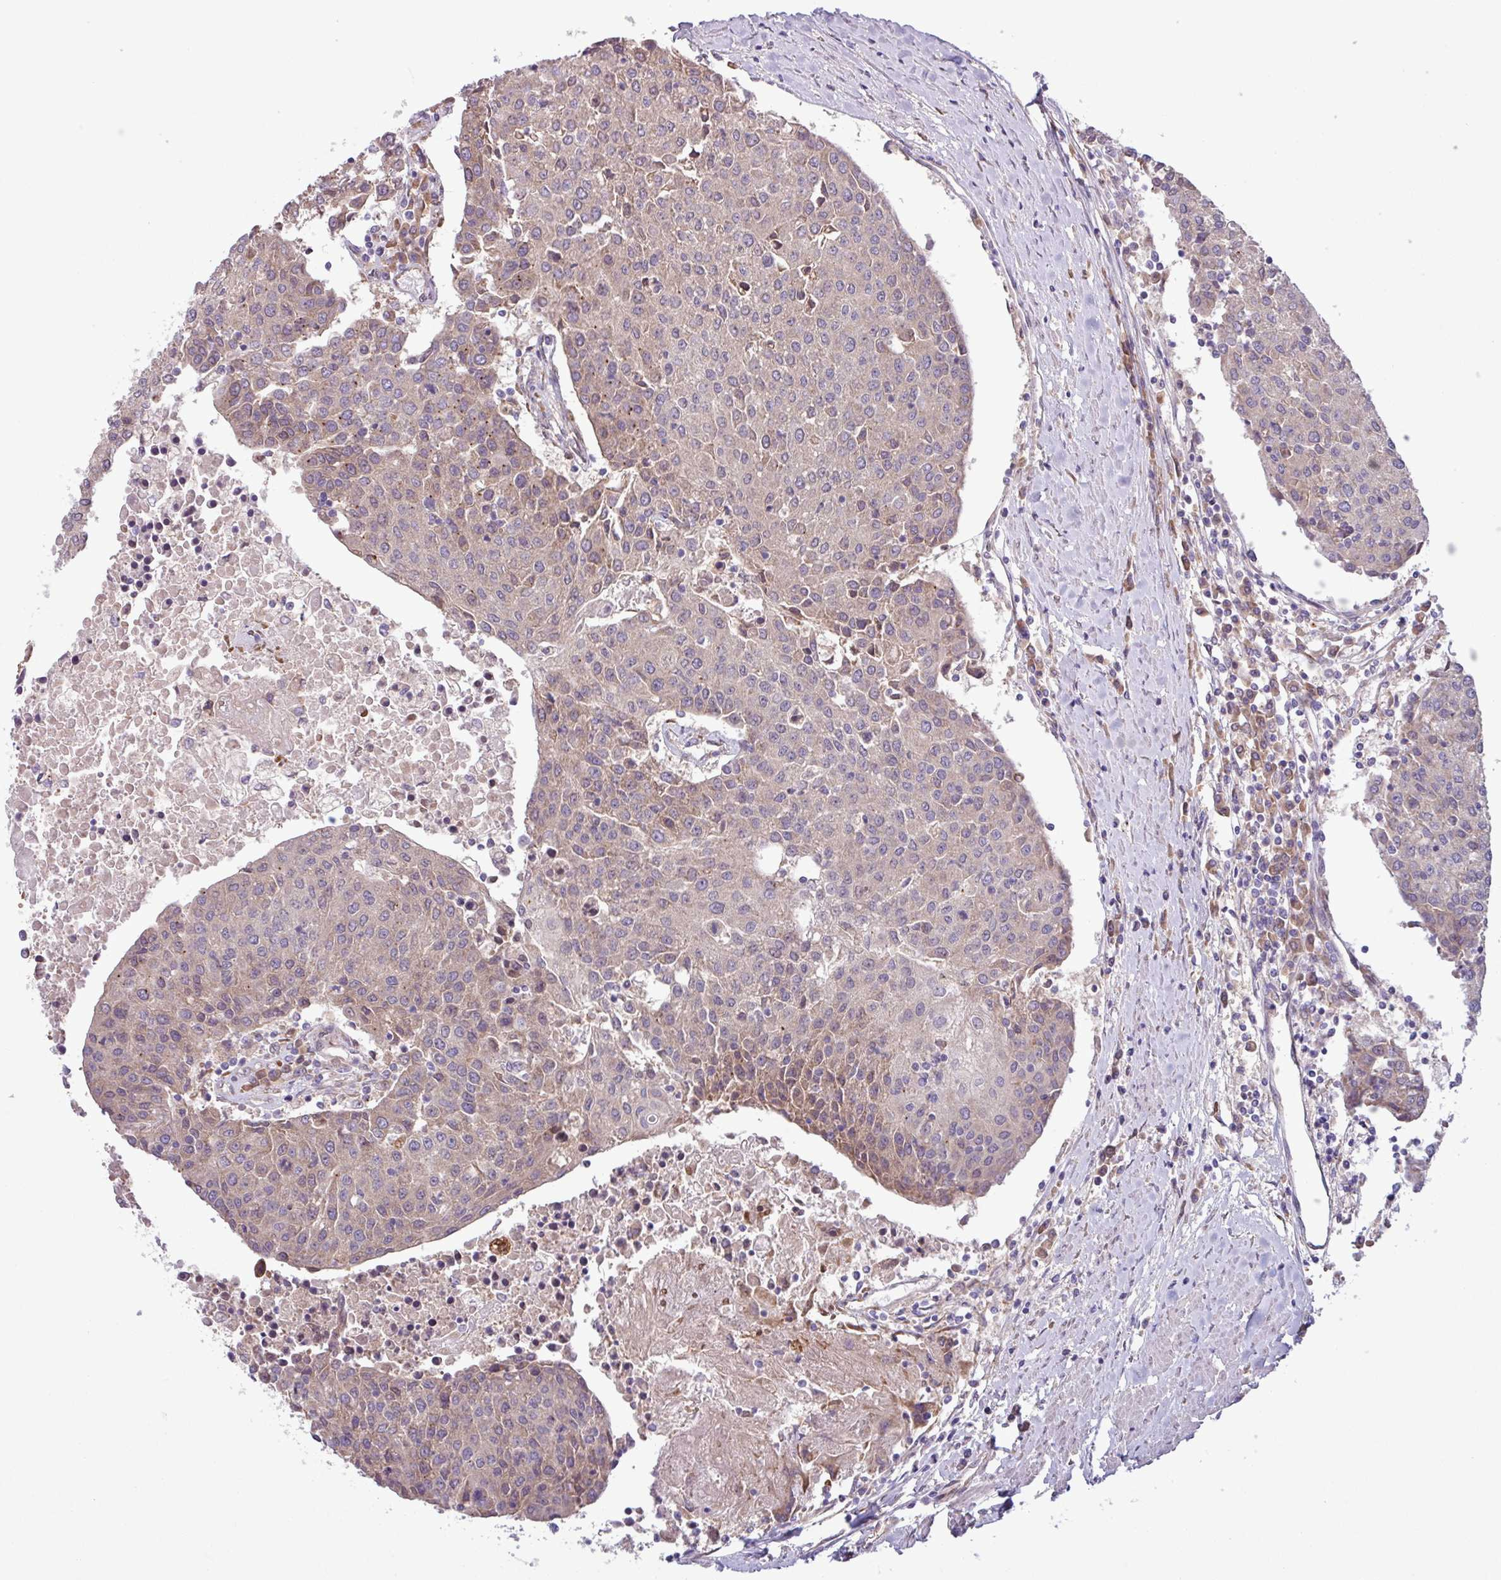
{"staining": {"intensity": "weak", "quantity": ">75%", "location": "cytoplasmic/membranous"}, "tissue": "urothelial cancer", "cell_type": "Tumor cells", "image_type": "cancer", "snomed": [{"axis": "morphology", "description": "Urothelial carcinoma, High grade"}, {"axis": "topography", "description": "Urinary bladder"}], "caption": "Immunohistochemical staining of human urothelial carcinoma (high-grade) exhibits low levels of weak cytoplasmic/membranous protein positivity in about >75% of tumor cells.", "gene": "C20orf27", "patient": {"sex": "female", "age": 85}}